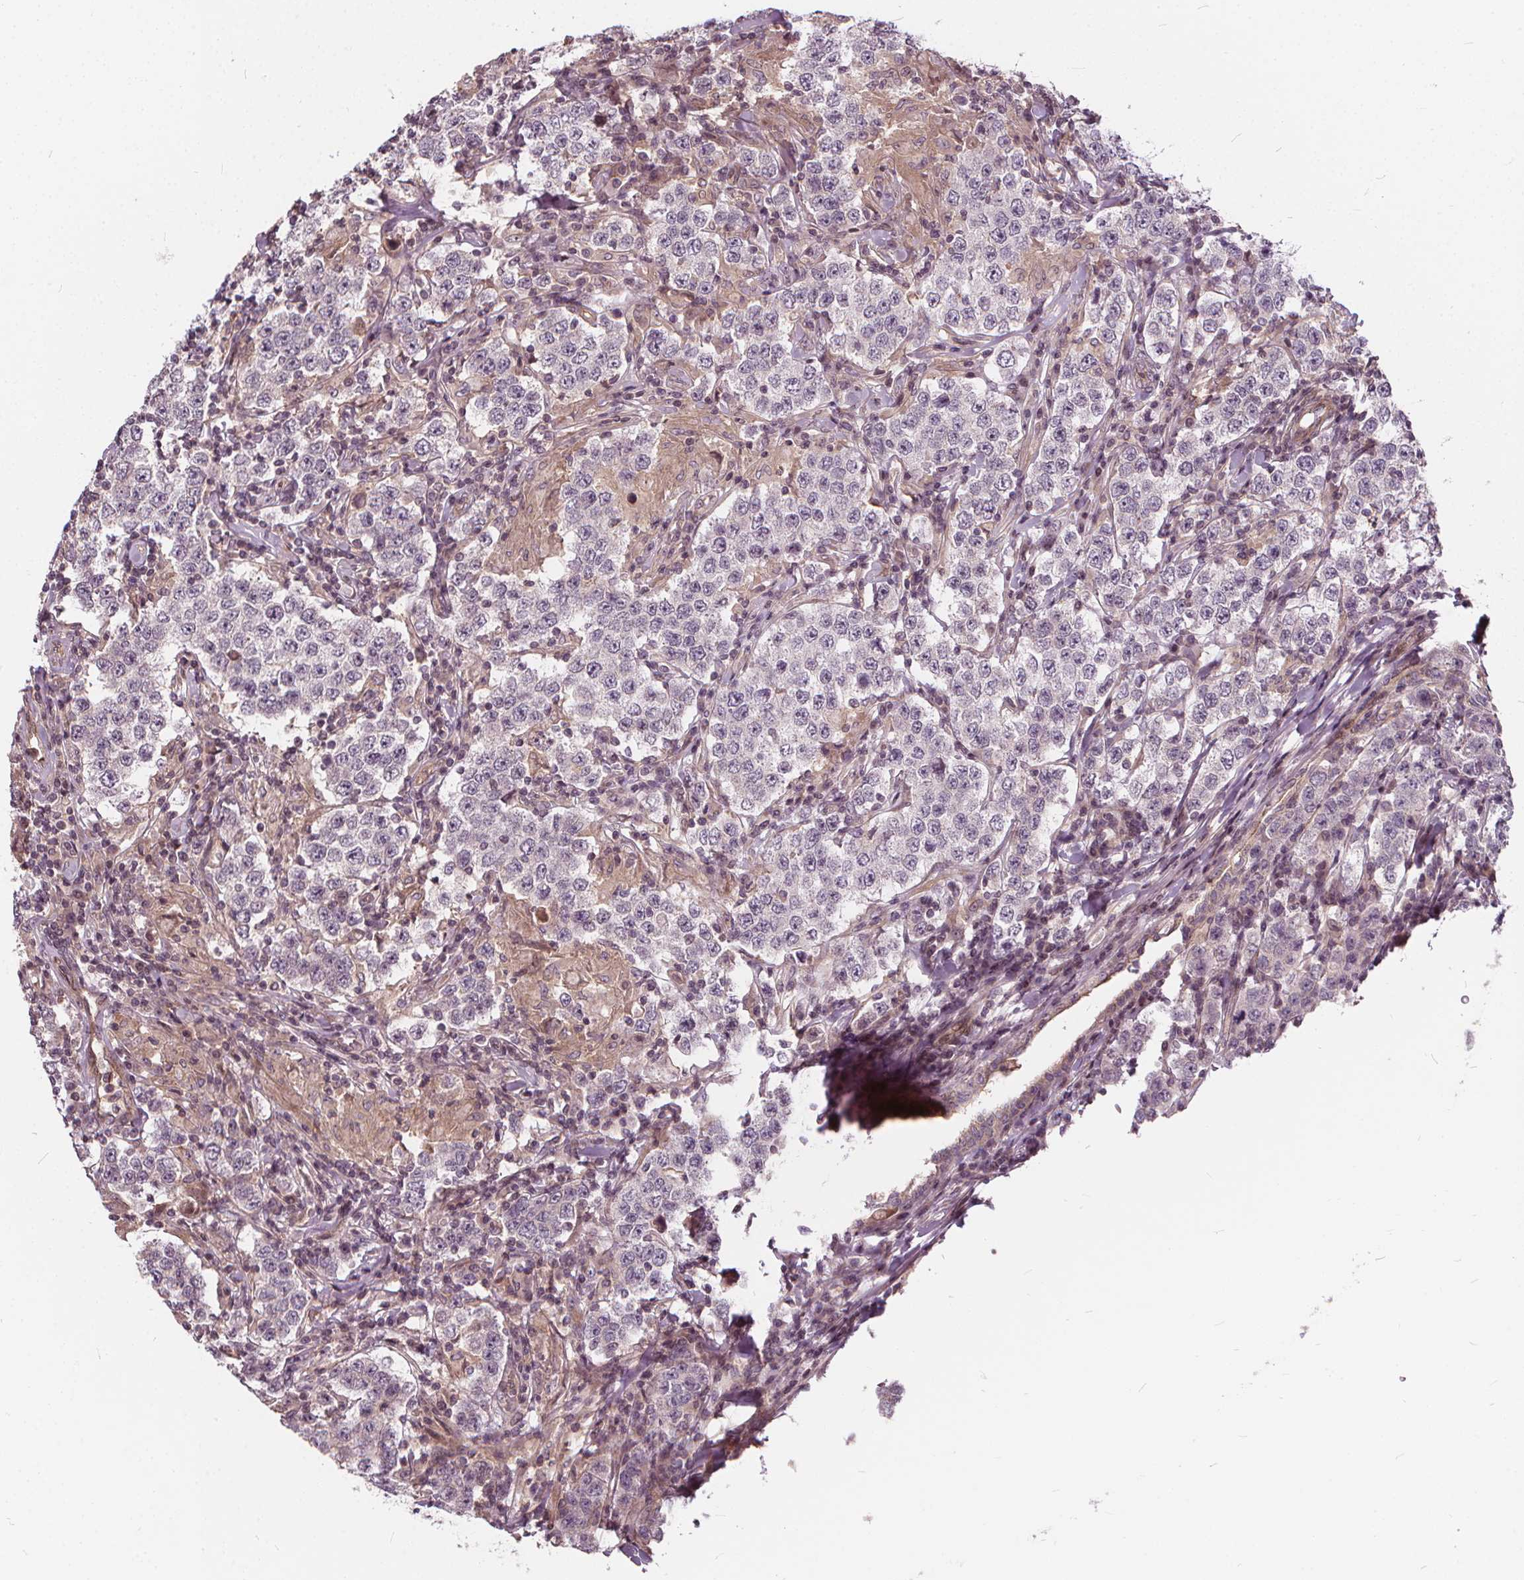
{"staining": {"intensity": "negative", "quantity": "none", "location": "none"}, "tissue": "testis cancer", "cell_type": "Tumor cells", "image_type": "cancer", "snomed": [{"axis": "morphology", "description": "Seminoma, NOS"}, {"axis": "morphology", "description": "Carcinoma, Embryonal, NOS"}, {"axis": "topography", "description": "Testis"}], "caption": "Tumor cells are negative for protein expression in human embryonal carcinoma (testis).", "gene": "INPP5E", "patient": {"sex": "male", "age": 41}}